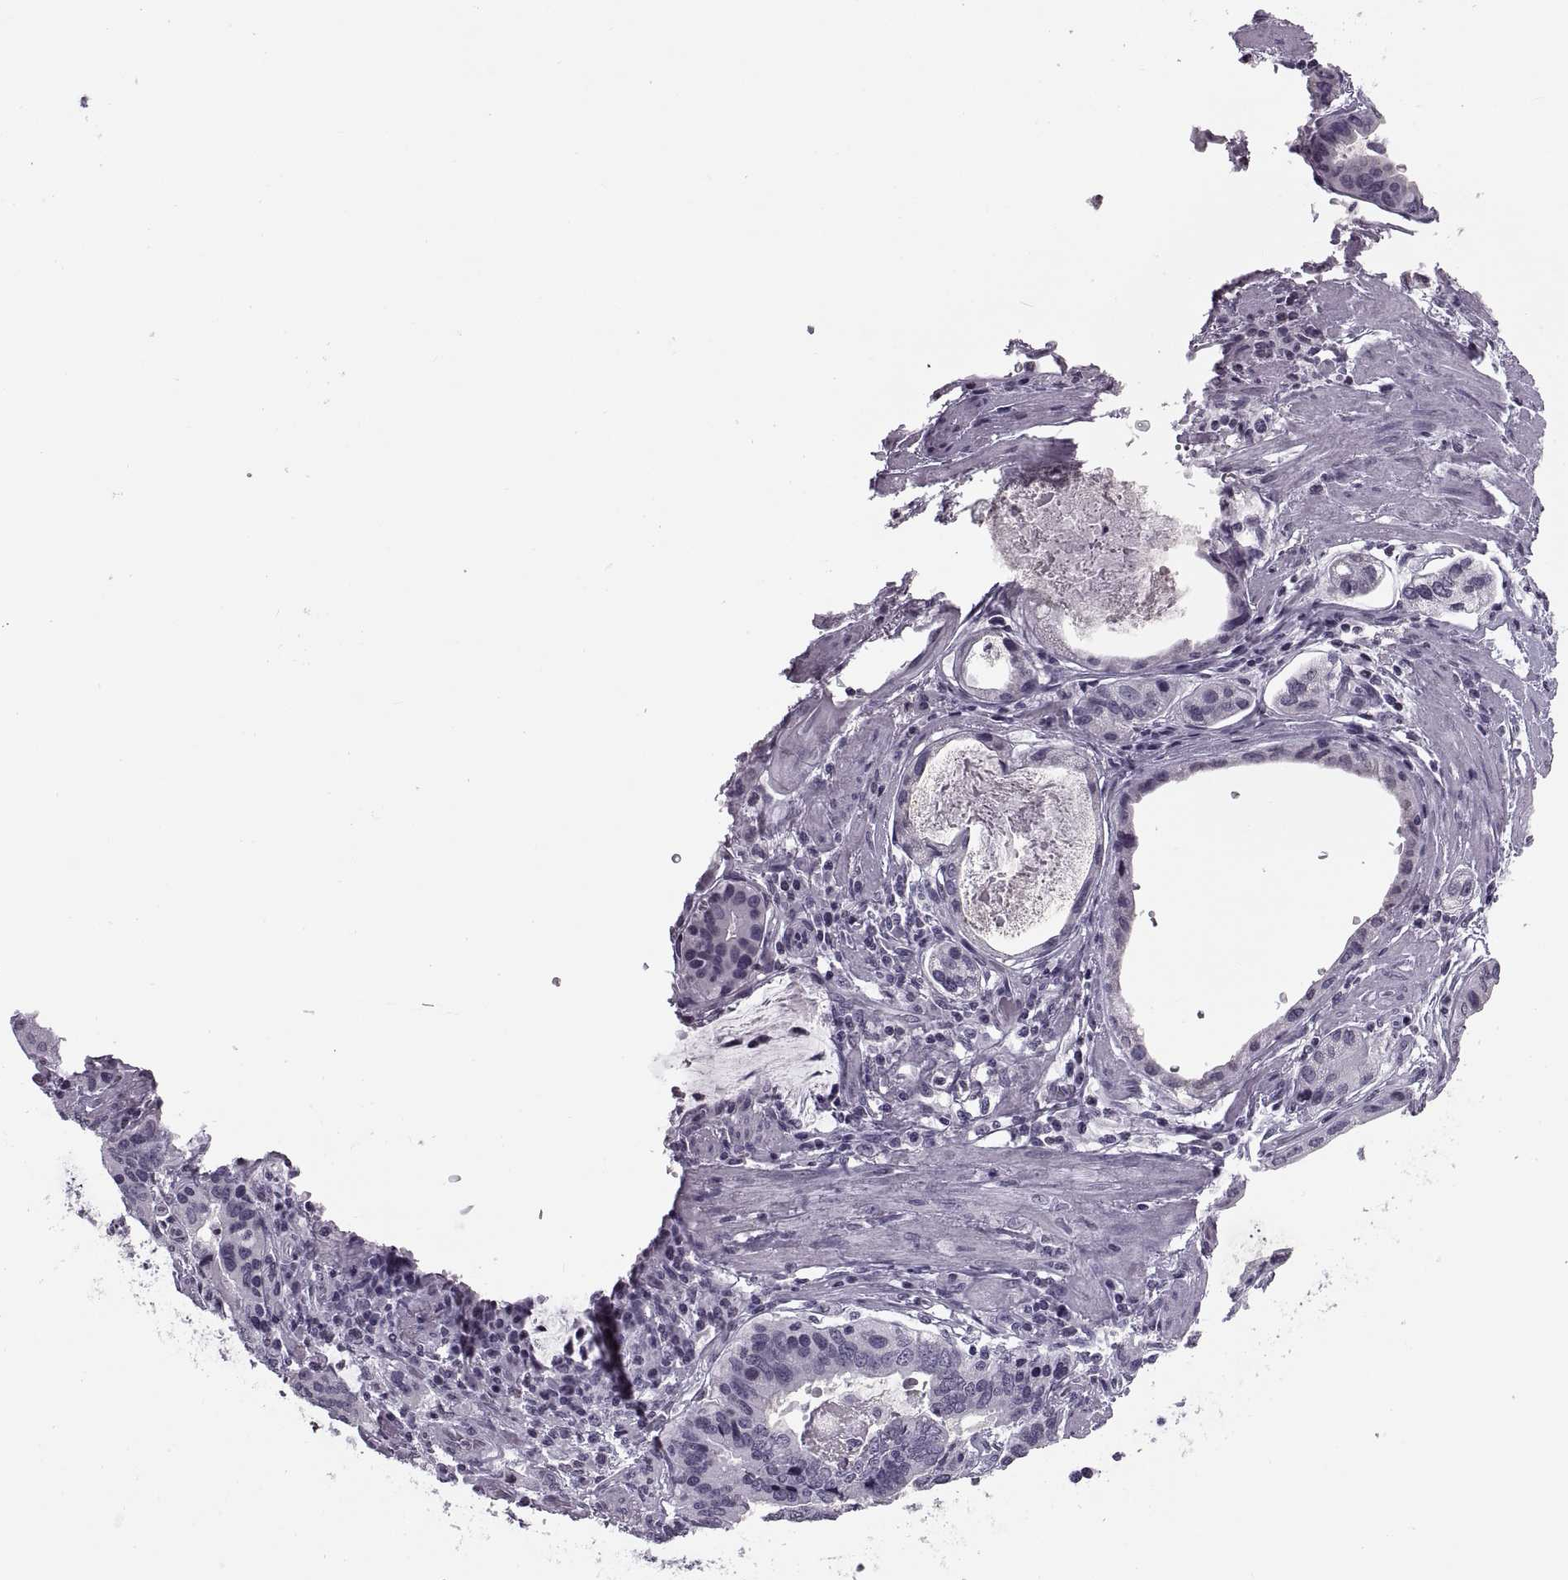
{"staining": {"intensity": "negative", "quantity": "none", "location": "none"}, "tissue": "stomach cancer", "cell_type": "Tumor cells", "image_type": "cancer", "snomed": [{"axis": "morphology", "description": "Adenocarcinoma, NOS"}, {"axis": "topography", "description": "Stomach, lower"}], "caption": "An immunohistochemistry histopathology image of stomach cancer is shown. There is no staining in tumor cells of stomach cancer. (DAB (3,3'-diaminobenzidine) immunohistochemistry (IHC) with hematoxylin counter stain).", "gene": "H1-8", "patient": {"sex": "female", "age": 76}}